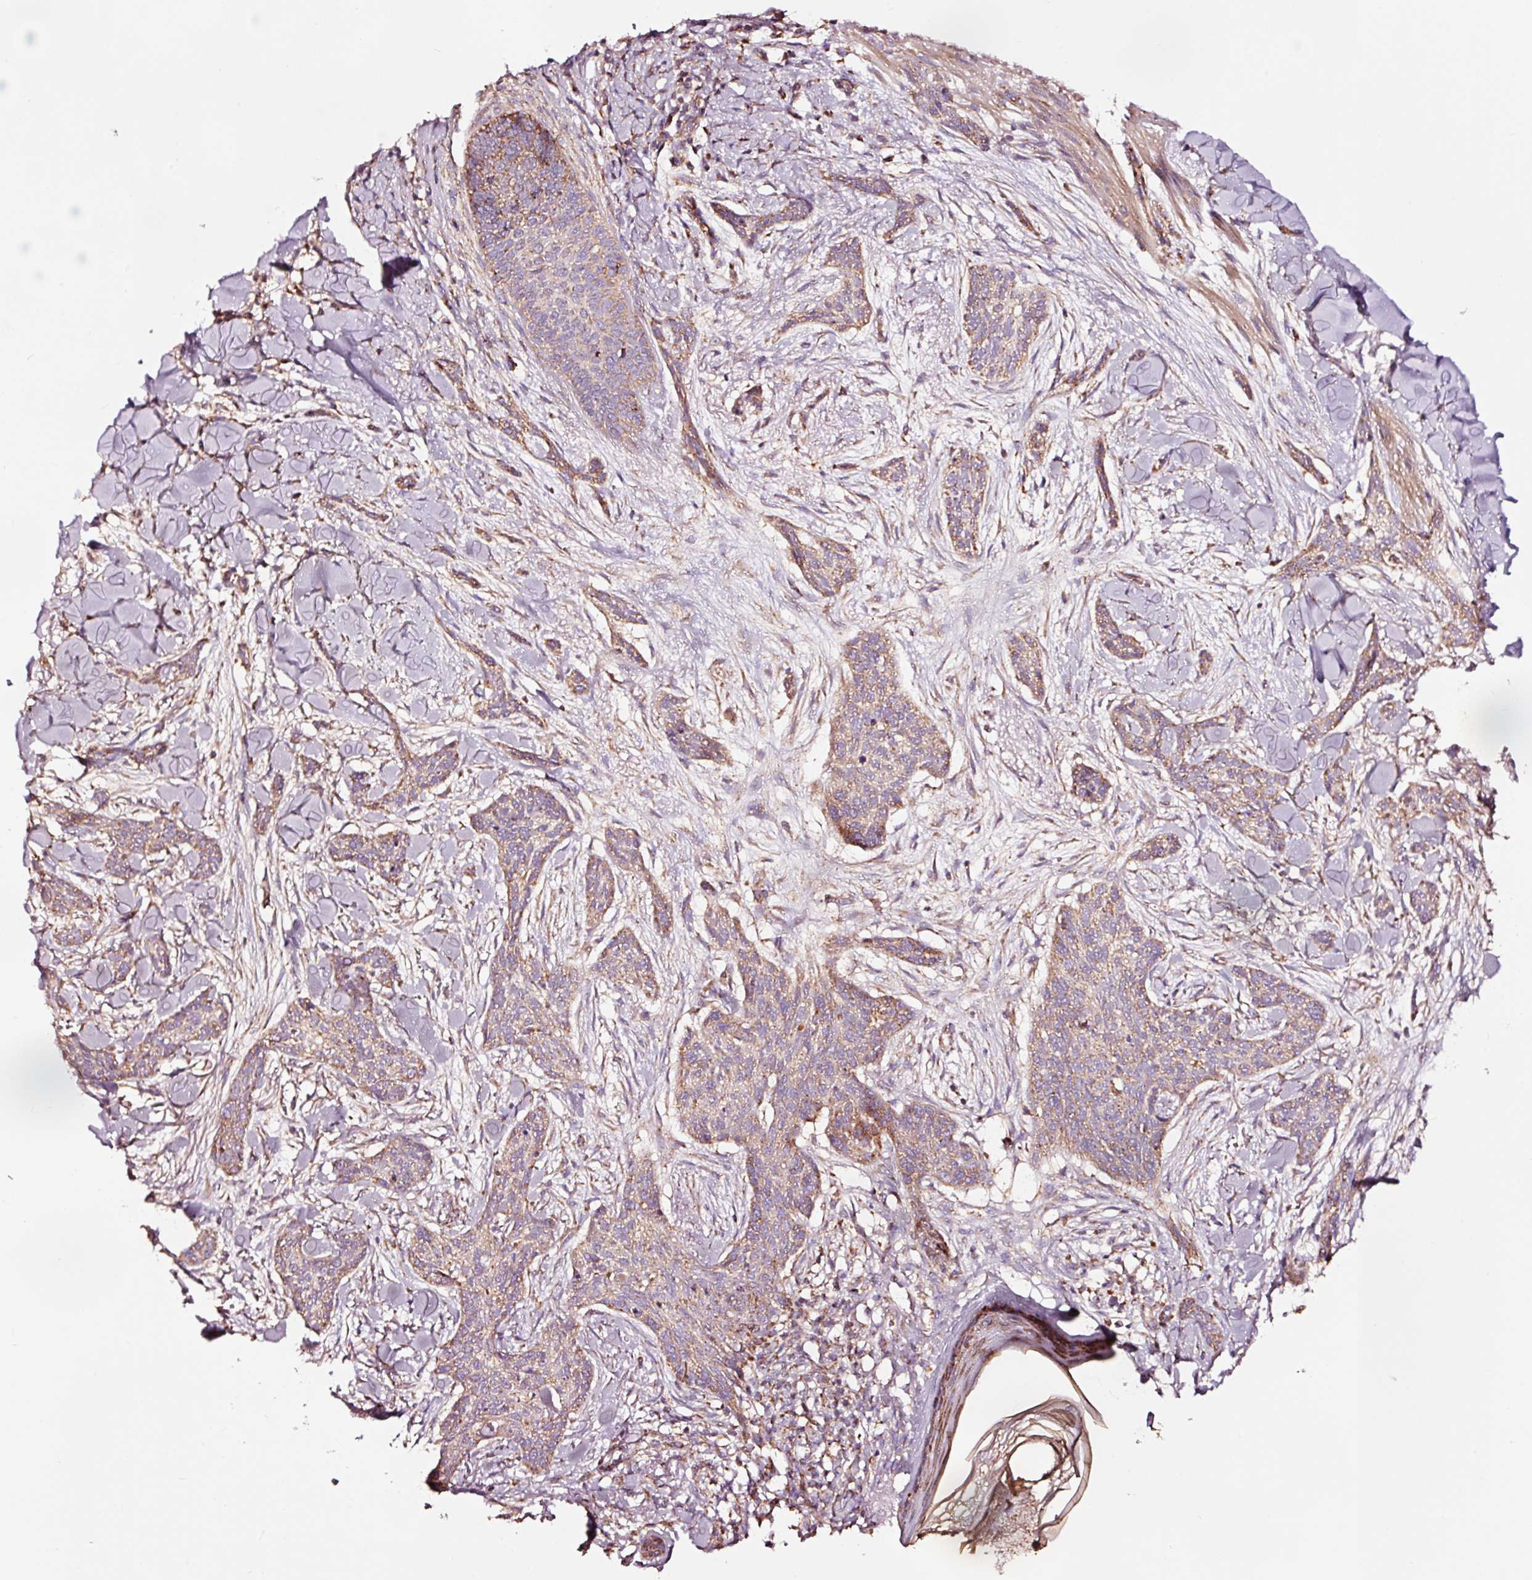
{"staining": {"intensity": "moderate", "quantity": ">75%", "location": "cytoplasmic/membranous"}, "tissue": "skin cancer", "cell_type": "Tumor cells", "image_type": "cancer", "snomed": [{"axis": "morphology", "description": "Basal cell carcinoma"}, {"axis": "topography", "description": "Skin"}], "caption": "Immunohistochemical staining of skin cancer (basal cell carcinoma) displays medium levels of moderate cytoplasmic/membranous protein staining in approximately >75% of tumor cells.", "gene": "TPM1", "patient": {"sex": "male", "age": 52}}